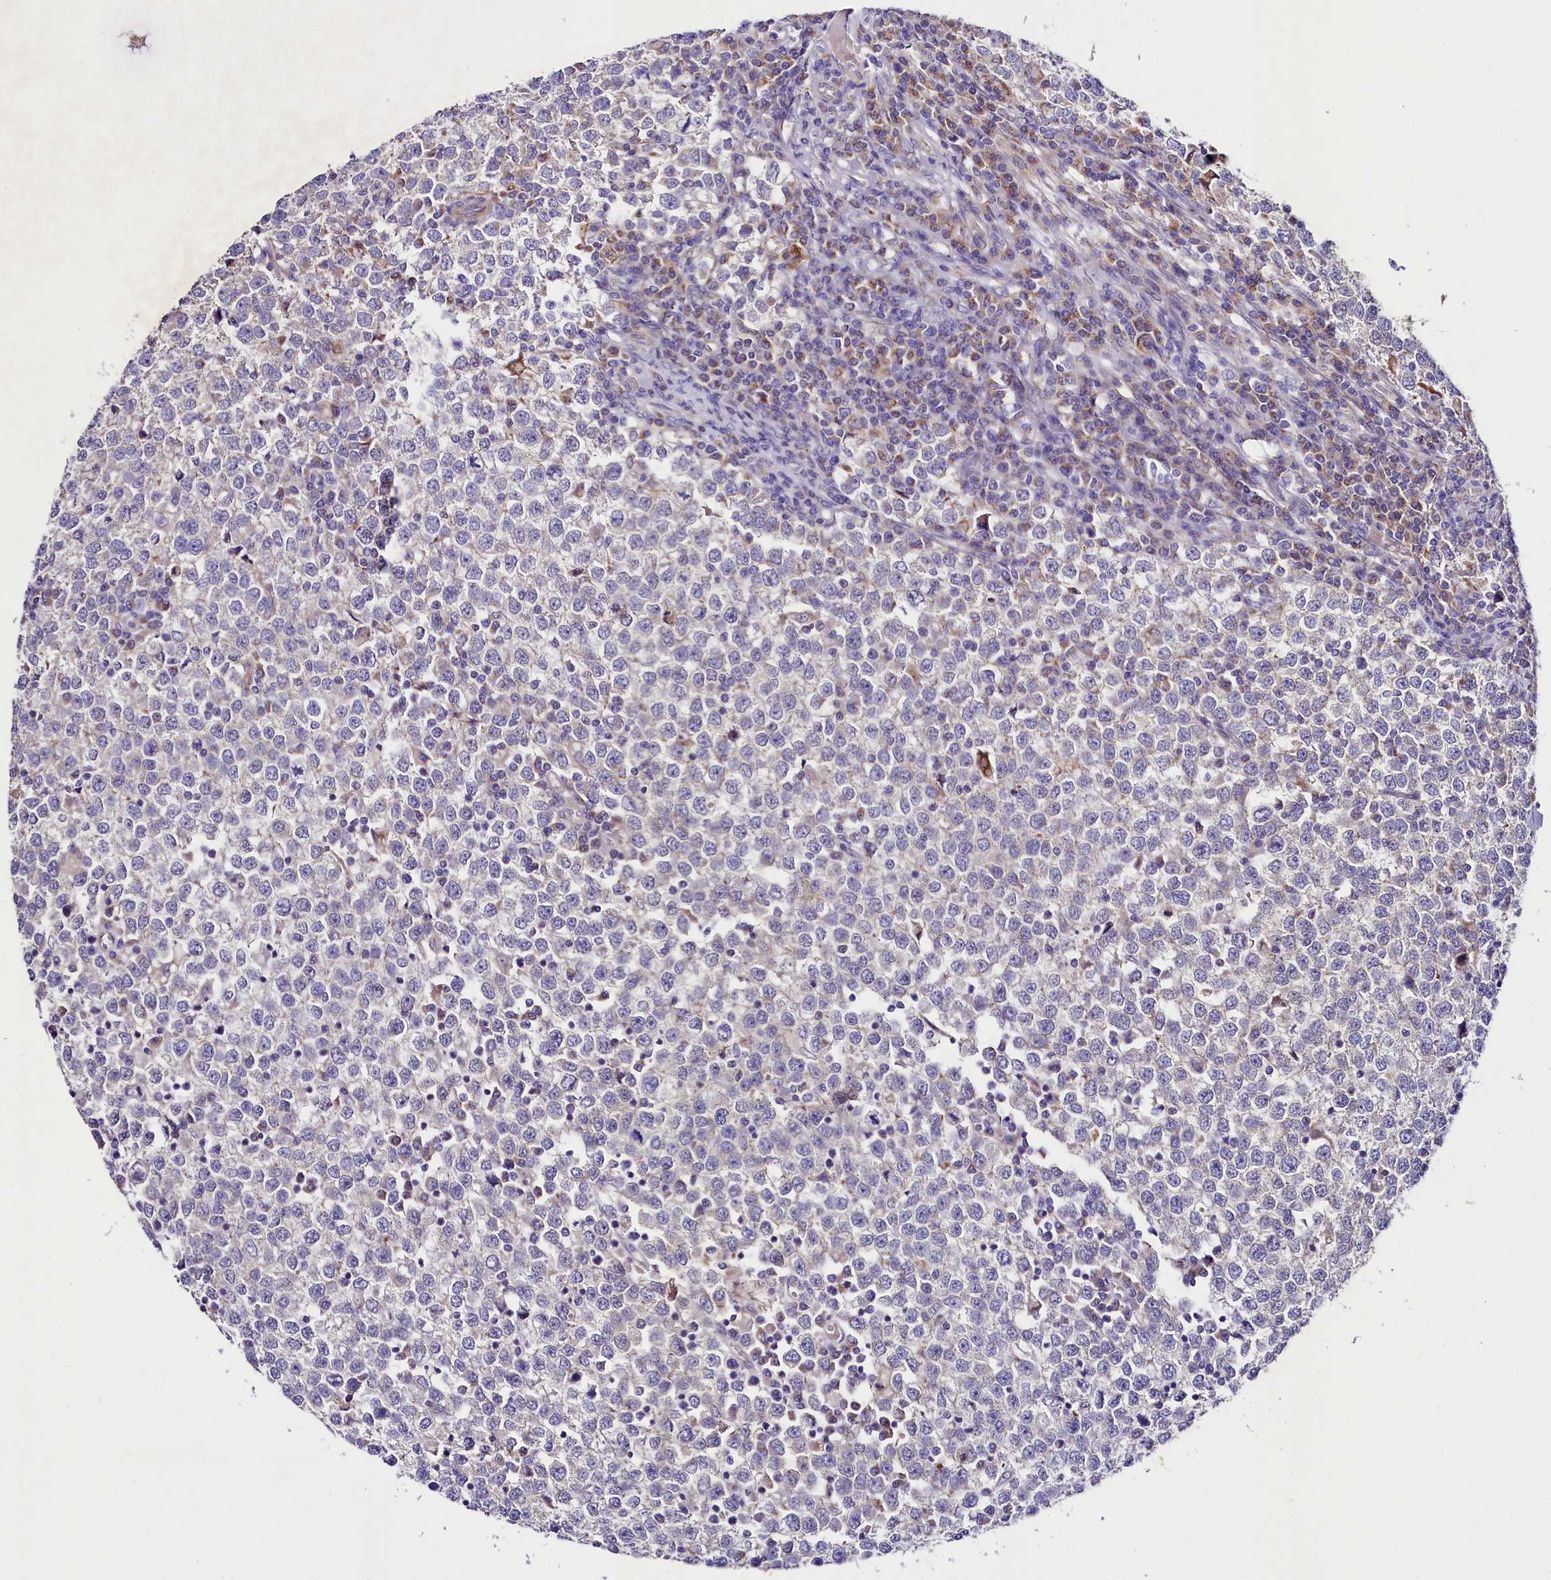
{"staining": {"intensity": "negative", "quantity": "none", "location": "none"}, "tissue": "testis cancer", "cell_type": "Tumor cells", "image_type": "cancer", "snomed": [{"axis": "morphology", "description": "Seminoma, NOS"}, {"axis": "topography", "description": "Testis"}], "caption": "The immunohistochemistry (IHC) photomicrograph has no significant expression in tumor cells of testis cancer tissue.", "gene": "SACM1L", "patient": {"sex": "male", "age": 65}}